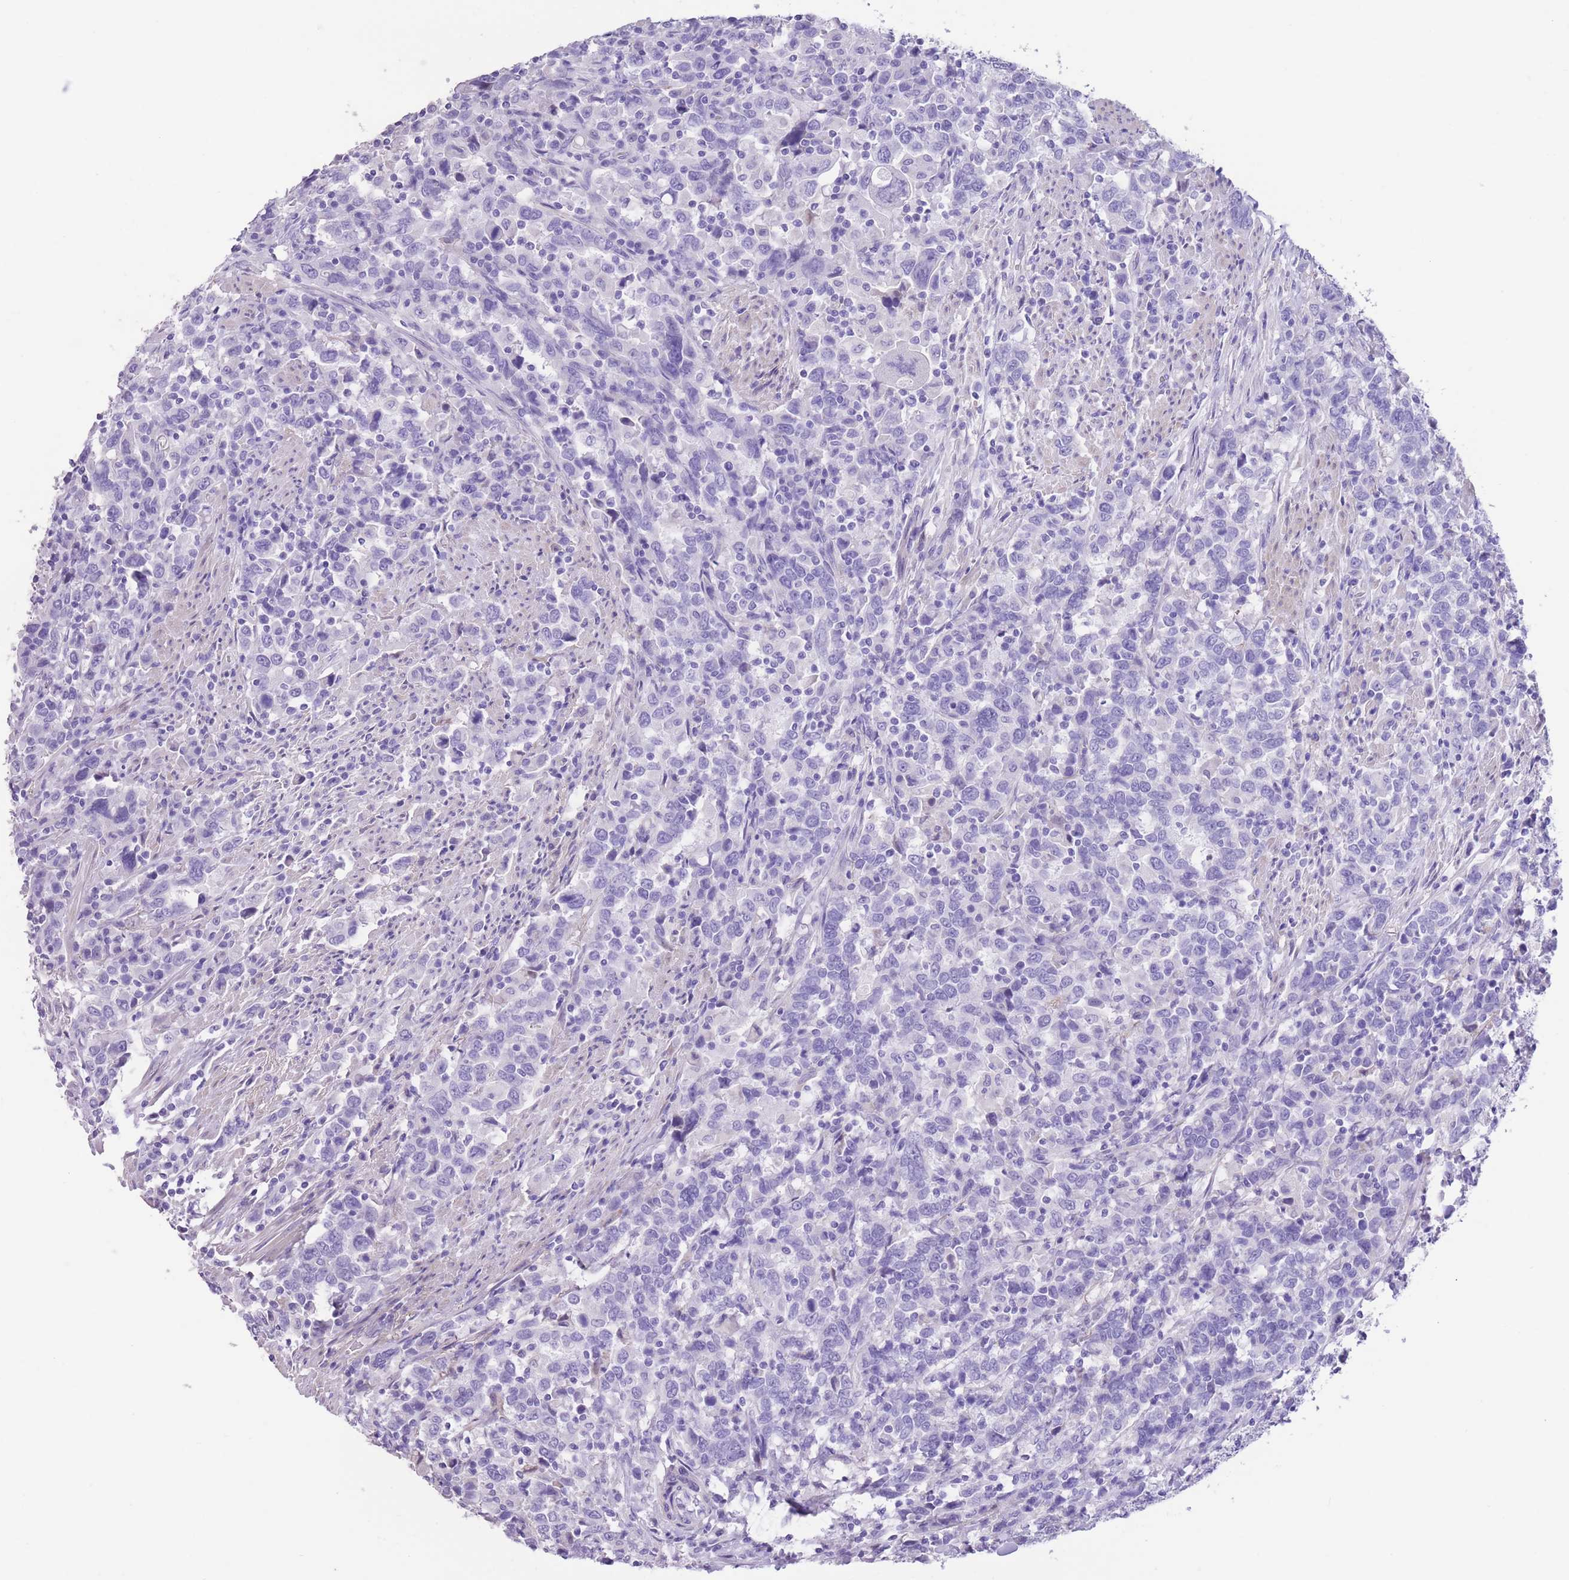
{"staining": {"intensity": "negative", "quantity": "none", "location": "none"}, "tissue": "urothelial cancer", "cell_type": "Tumor cells", "image_type": "cancer", "snomed": [{"axis": "morphology", "description": "Urothelial carcinoma, High grade"}, {"axis": "topography", "description": "Urinary bladder"}], "caption": "Tumor cells are negative for brown protein staining in urothelial carcinoma (high-grade). (DAB immunohistochemistry (IHC) with hematoxylin counter stain).", "gene": "RAI2", "patient": {"sex": "male", "age": 61}}